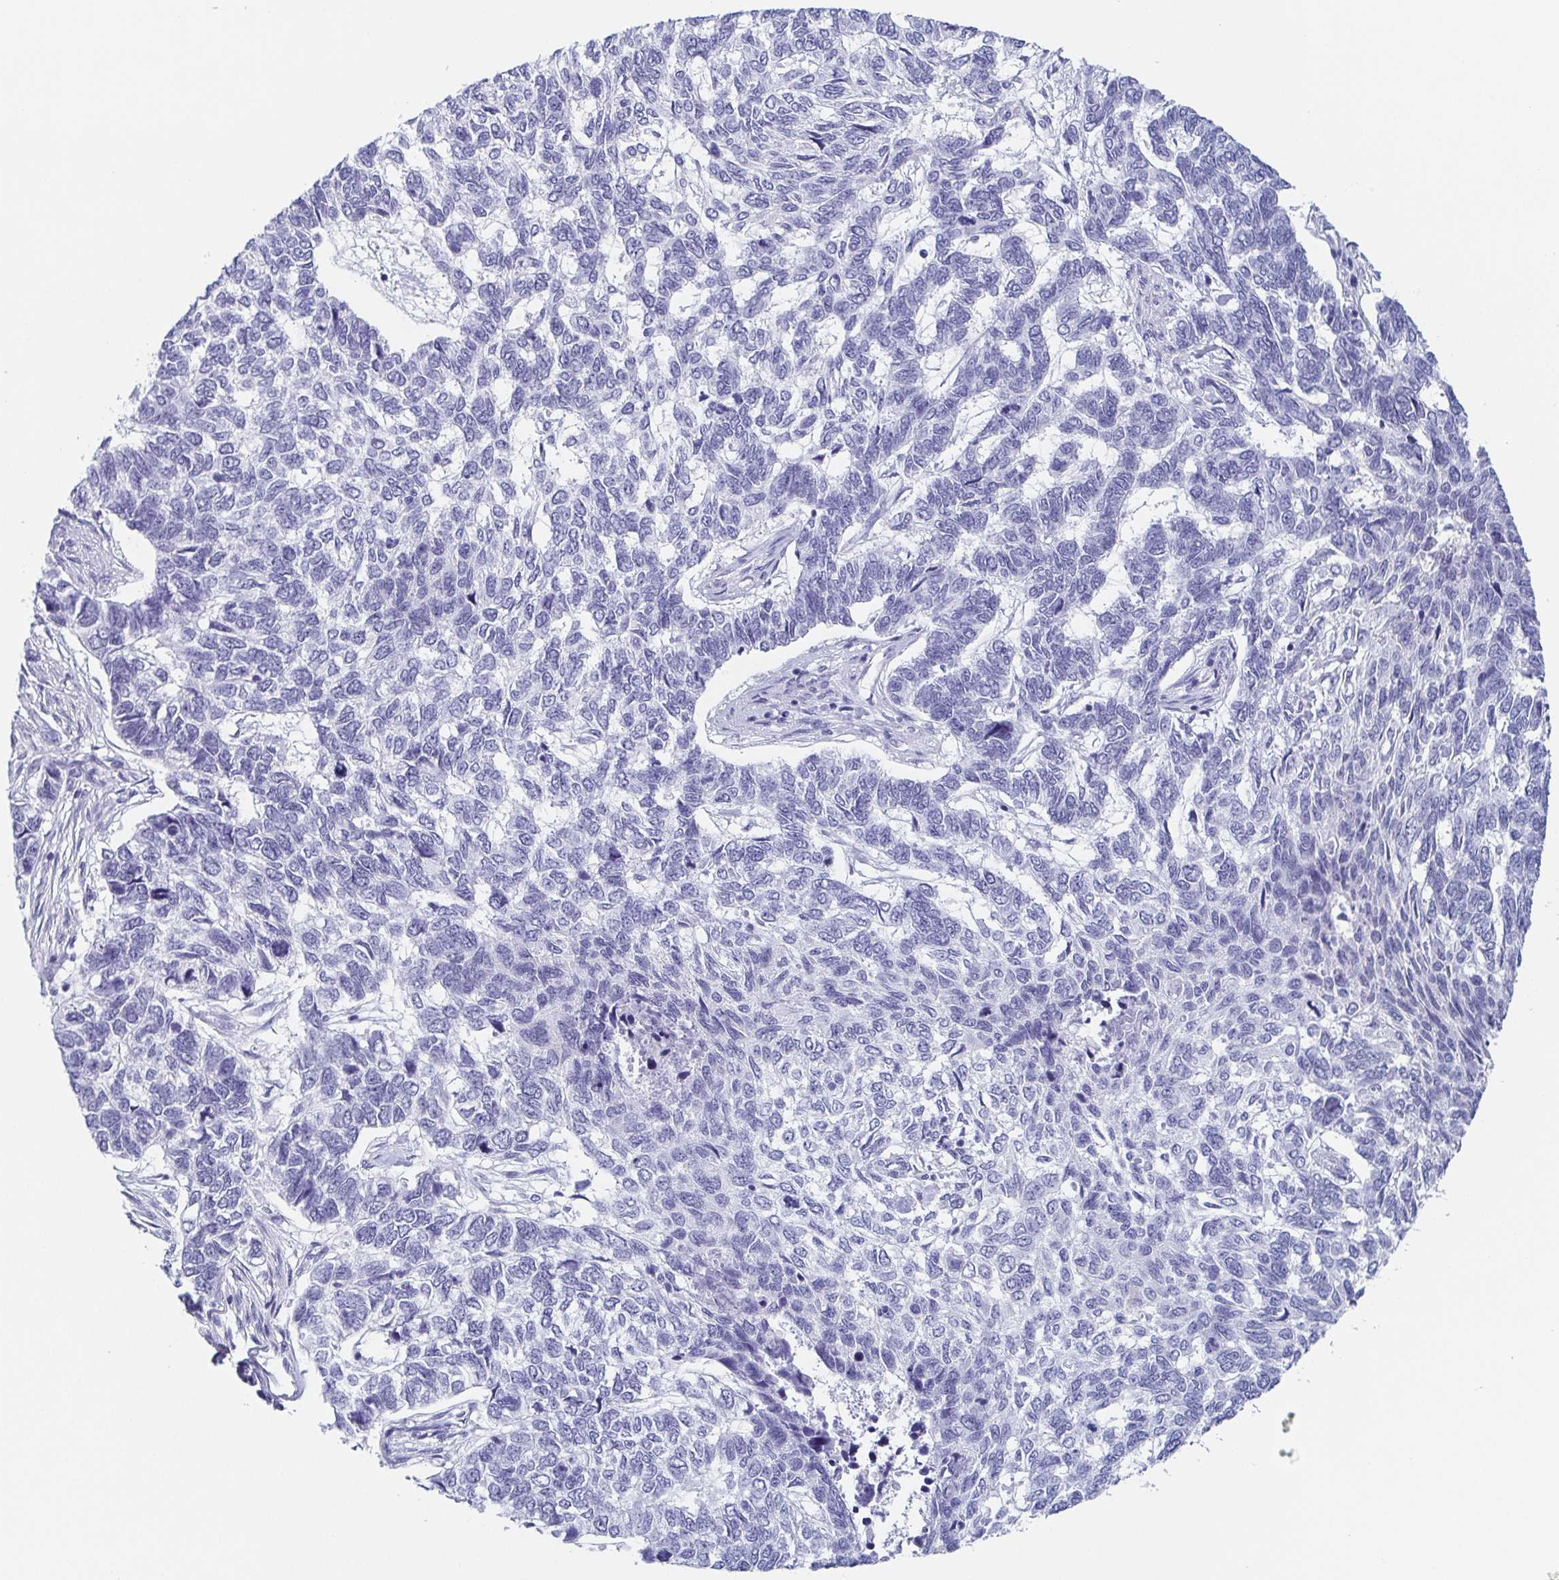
{"staining": {"intensity": "negative", "quantity": "none", "location": "none"}, "tissue": "skin cancer", "cell_type": "Tumor cells", "image_type": "cancer", "snomed": [{"axis": "morphology", "description": "Basal cell carcinoma"}, {"axis": "topography", "description": "Skin"}], "caption": "There is no significant staining in tumor cells of skin cancer. Brightfield microscopy of IHC stained with DAB (3,3'-diaminobenzidine) (brown) and hematoxylin (blue), captured at high magnification.", "gene": "REG4", "patient": {"sex": "female", "age": 65}}